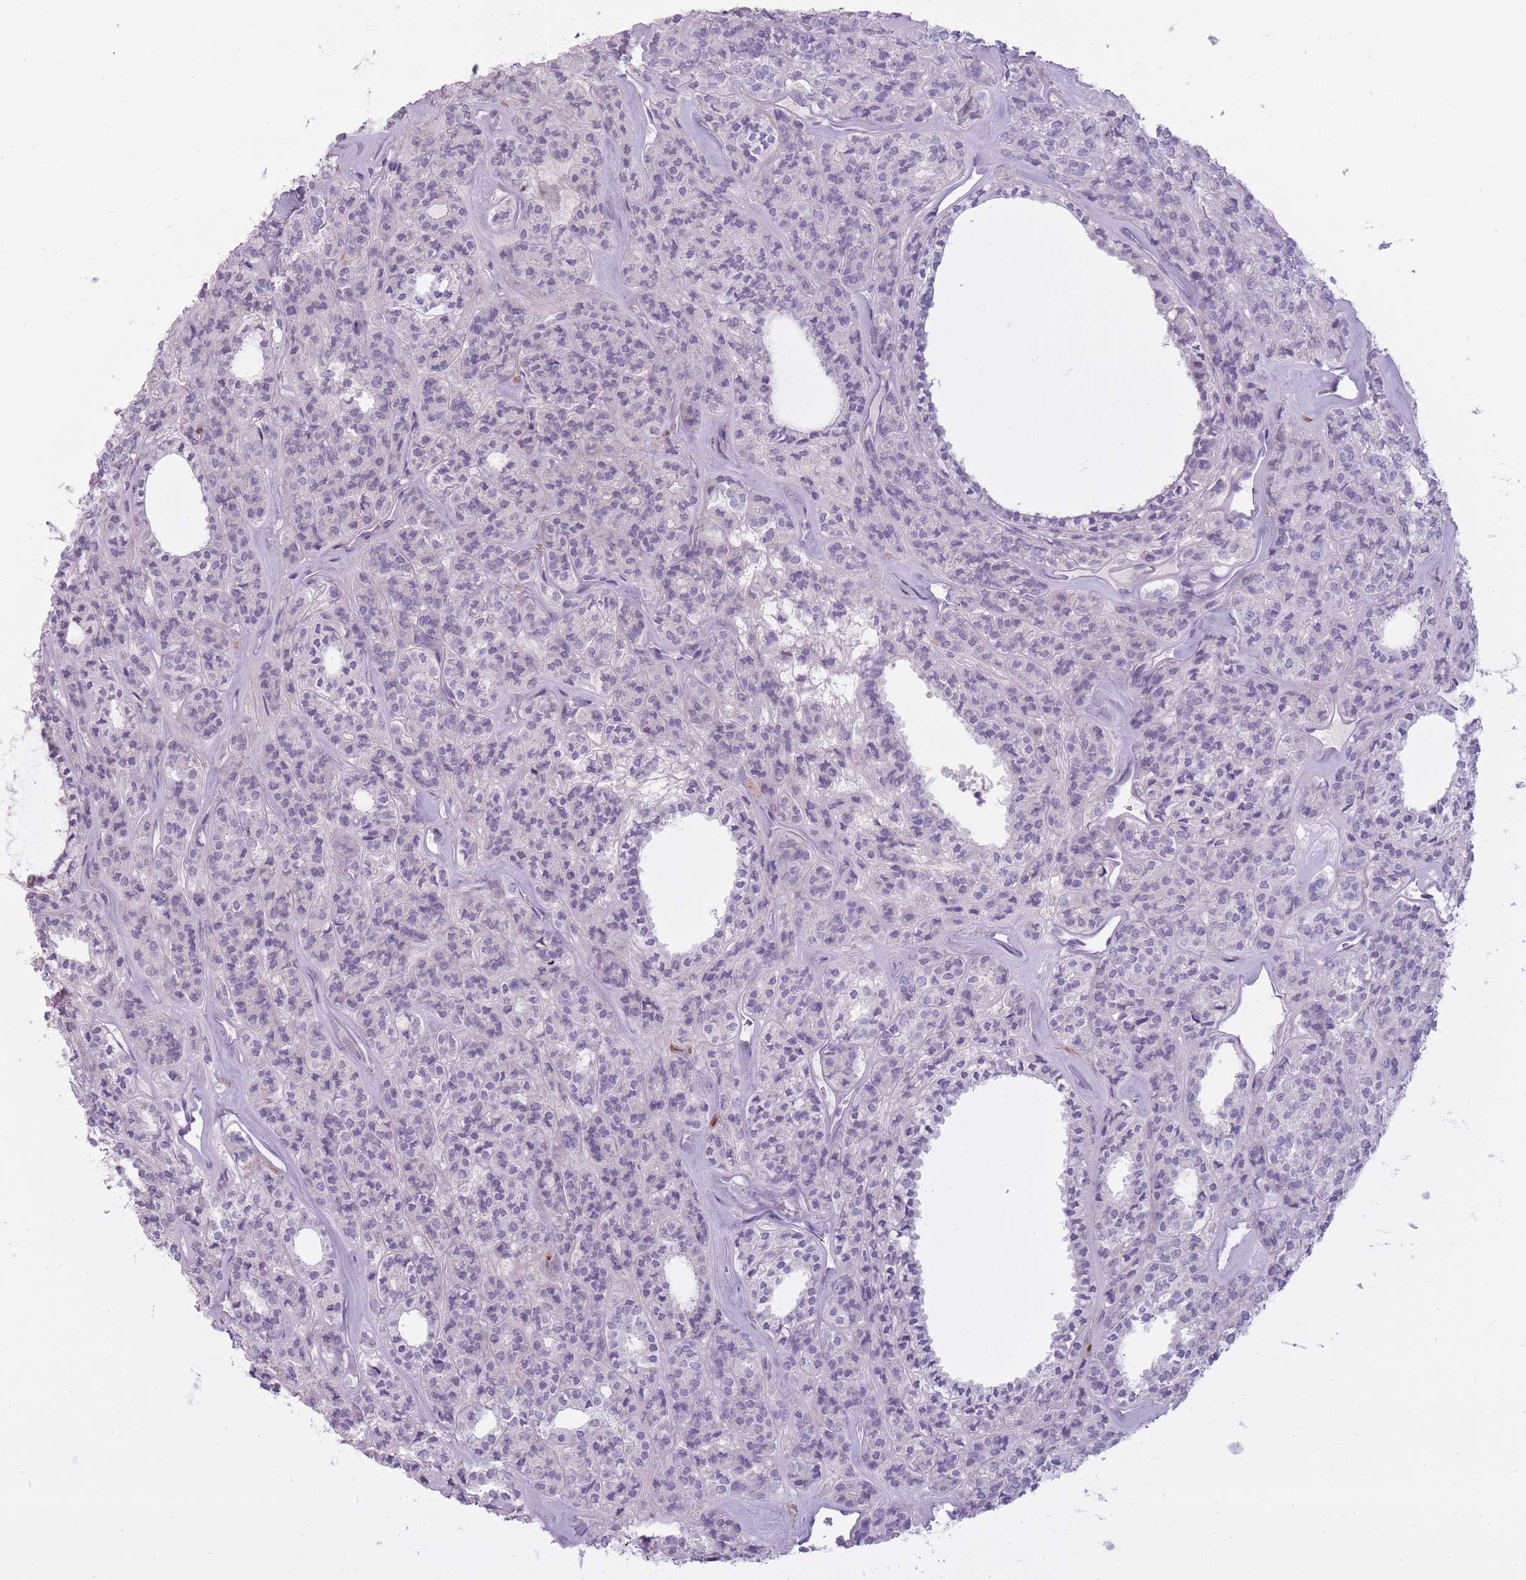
{"staining": {"intensity": "negative", "quantity": "none", "location": "none"}, "tissue": "thyroid cancer", "cell_type": "Tumor cells", "image_type": "cancer", "snomed": [{"axis": "morphology", "description": "Follicular adenoma carcinoma, NOS"}, {"axis": "topography", "description": "Thyroid gland"}], "caption": "Tumor cells are negative for protein expression in human thyroid follicular adenoma carcinoma.", "gene": "LGALS9", "patient": {"sex": "female", "age": 63}}